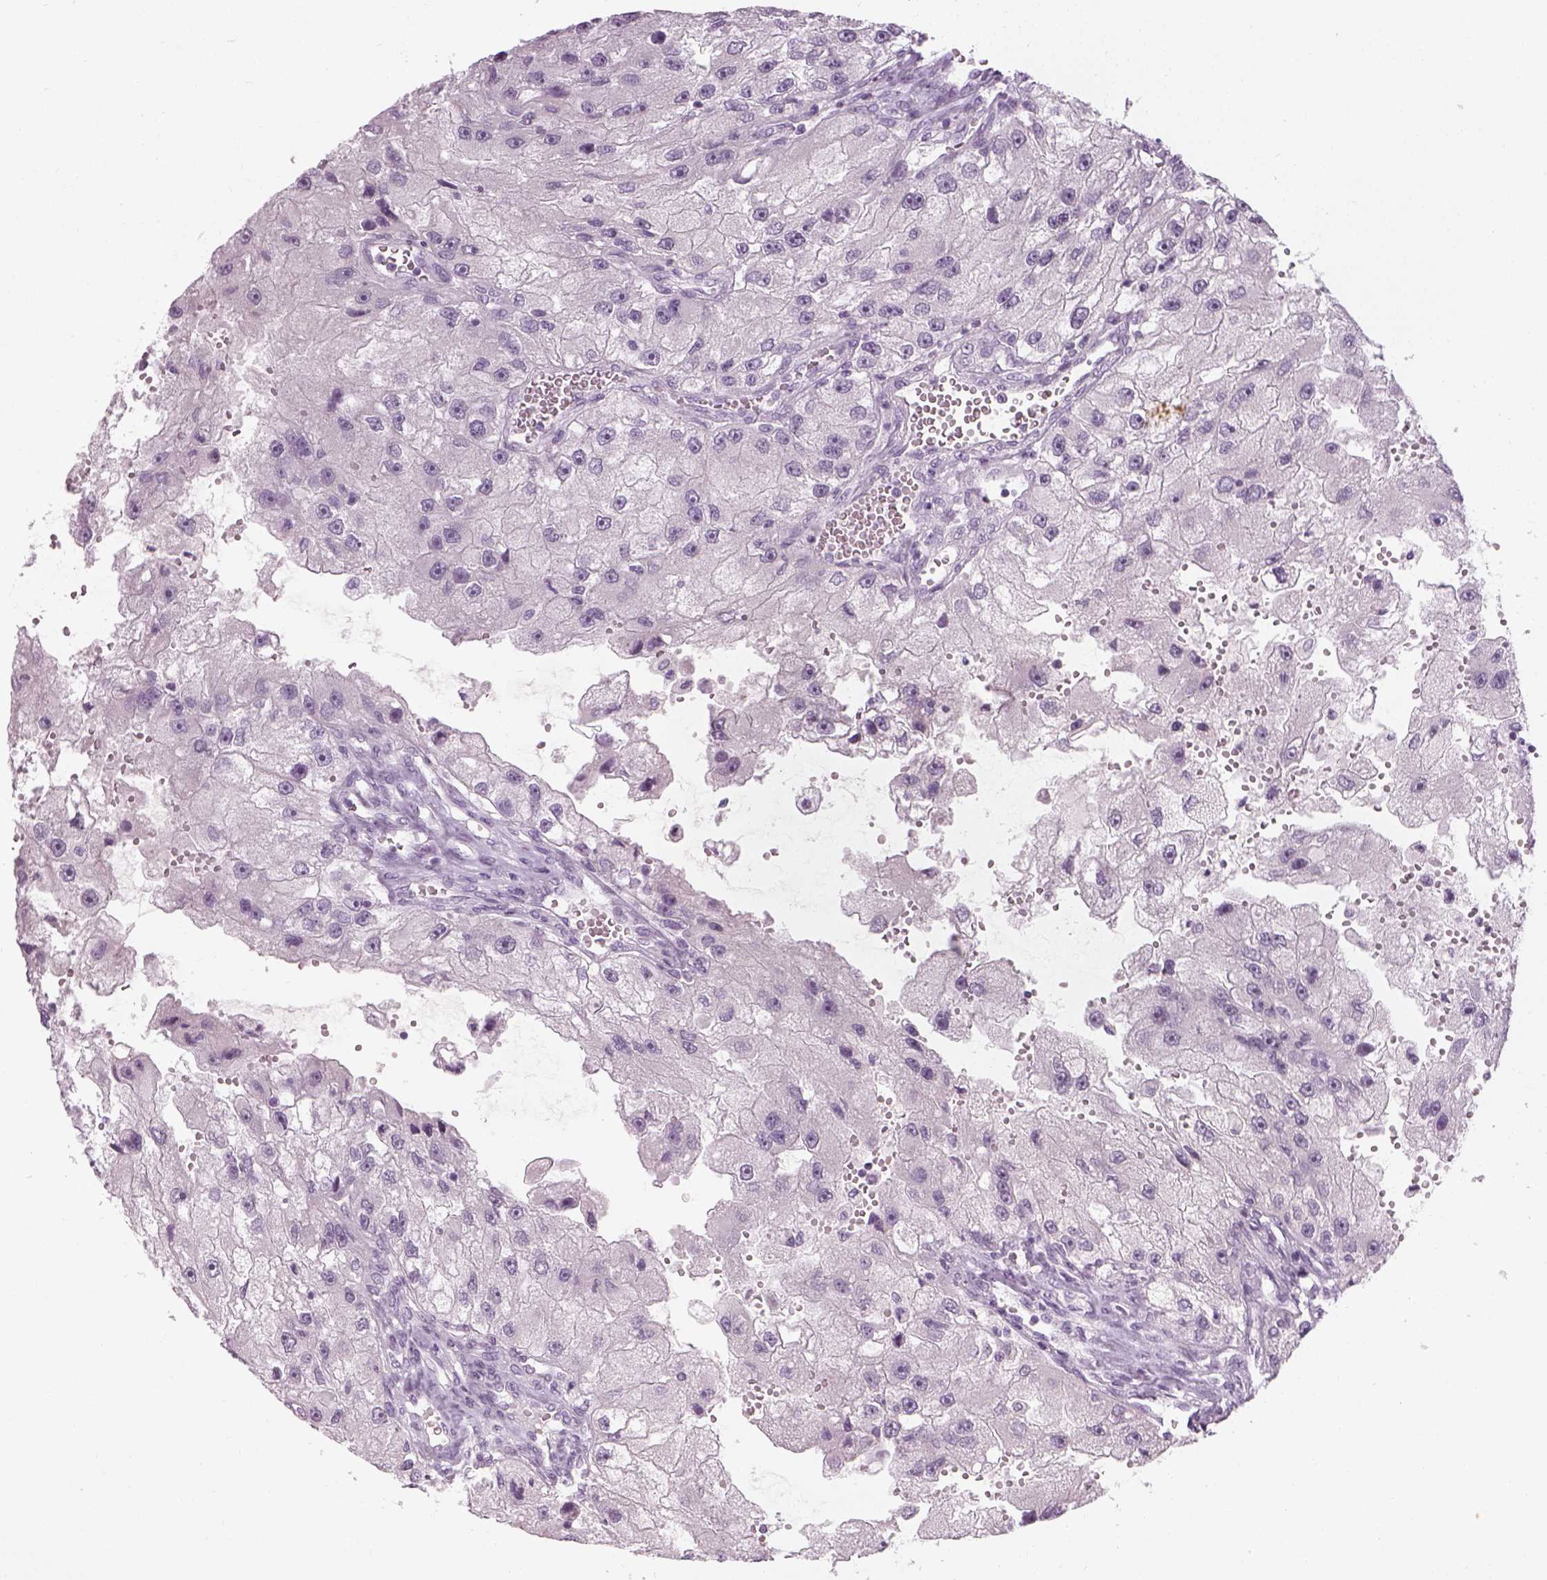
{"staining": {"intensity": "negative", "quantity": "none", "location": "none"}, "tissue": "renal cancer", "cell_type": "Tumor cells", "image_type": "cancer", "snomed": [{"axis": "morphology", "description": "Adenocarcinoma, NOS"}, {"axis": "topography", "description": "Kidney"}], "caption": "An image of renal cancer stained for a protein shows no brown staining in tumor cells.", "gene": "TH", "patient": {"sex": "male", "age": 63}}